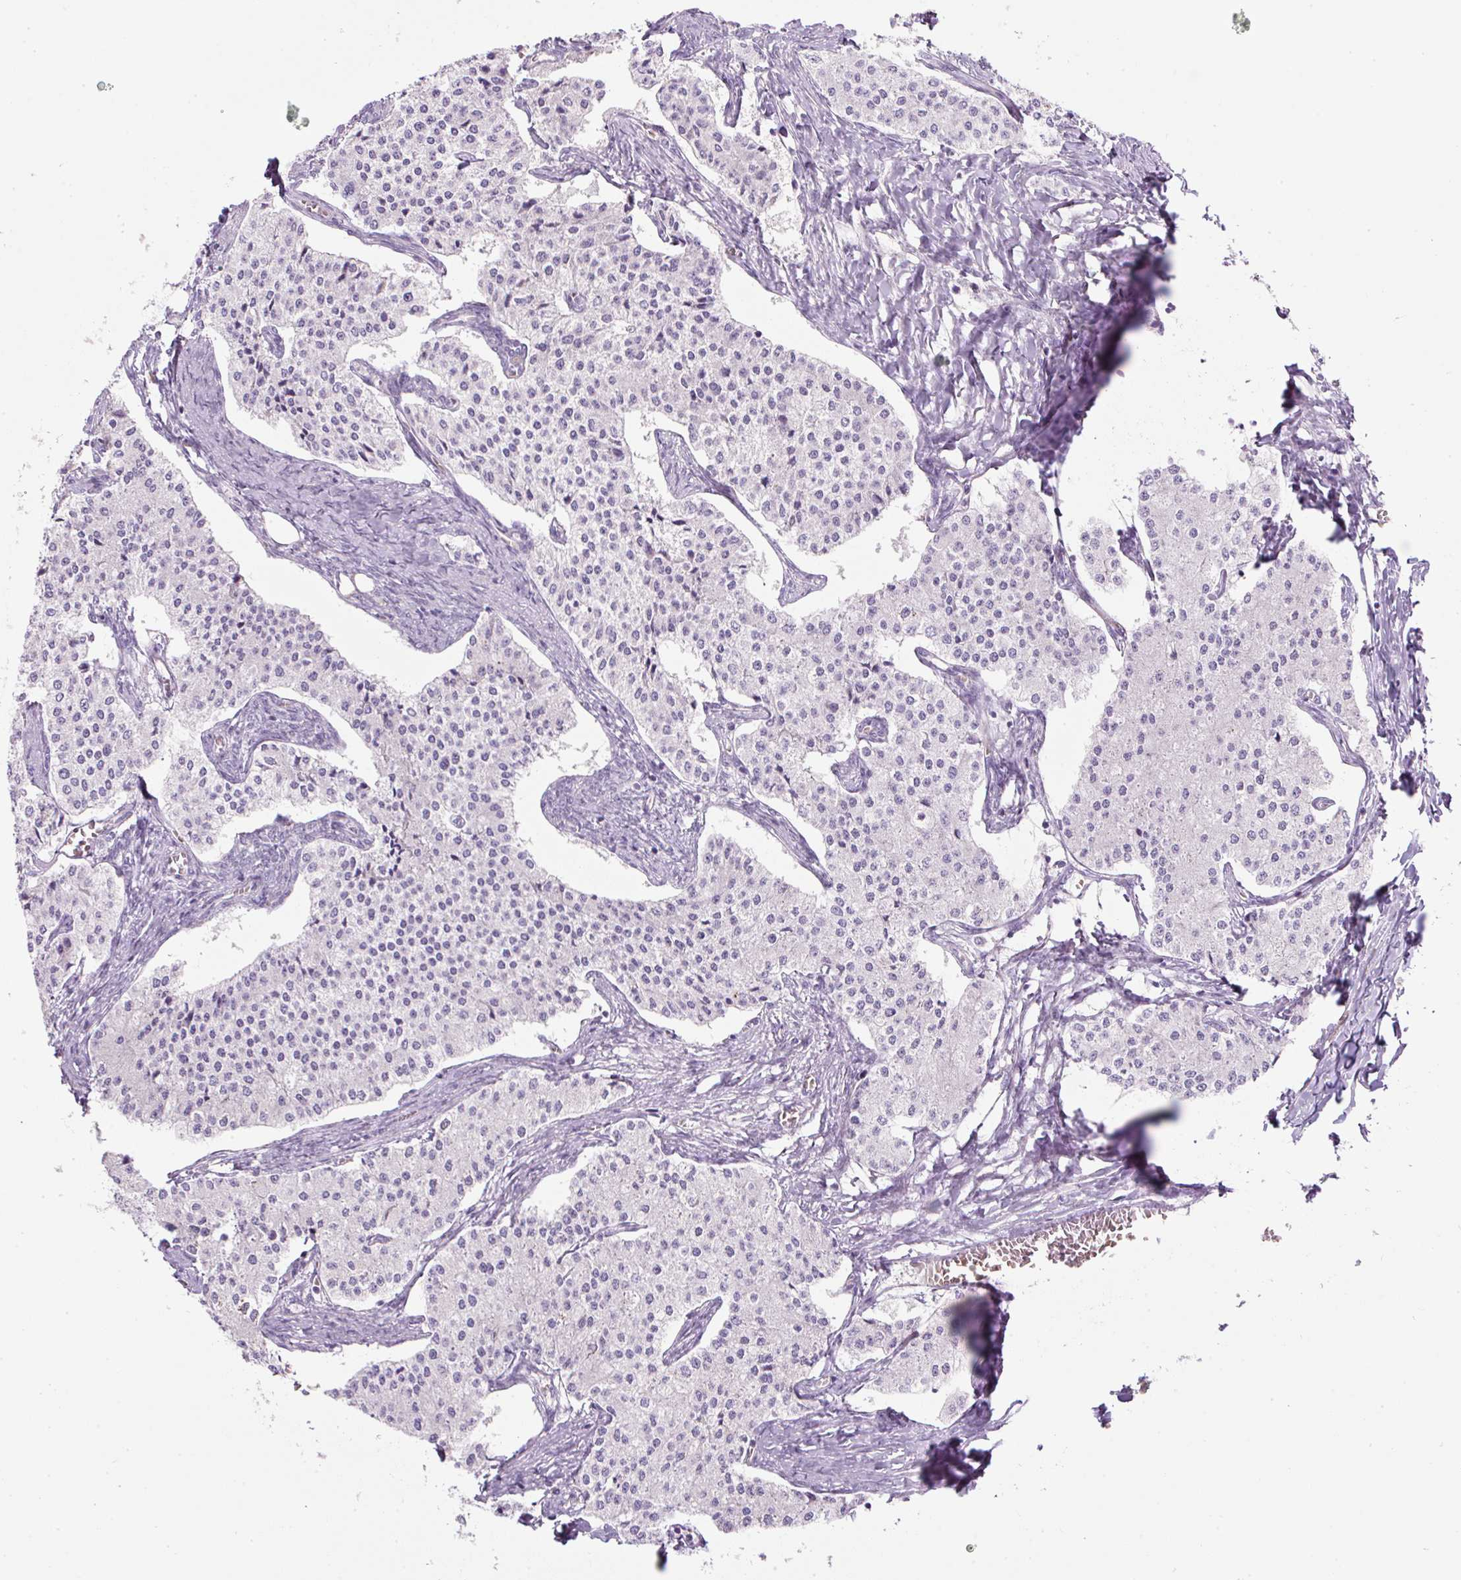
{"staining": {"intensity": "negative", "quantity": "none", "location": "none"}, "tissue": "carcinoid", "cell_type": "Tumor cells", "image_type": "cancer", "snomed": [{"axis": "morphology", "description": "Carcinoid, malignant, NOS"}, {"axis": "topography", "description": "Colon"}], "caption": "Histopathology image shows no significant protein positivity in tumor cells of malignant carcinoid.", "gene": "FGFBP3", "patient": {"sex": "female", "age": 52}}